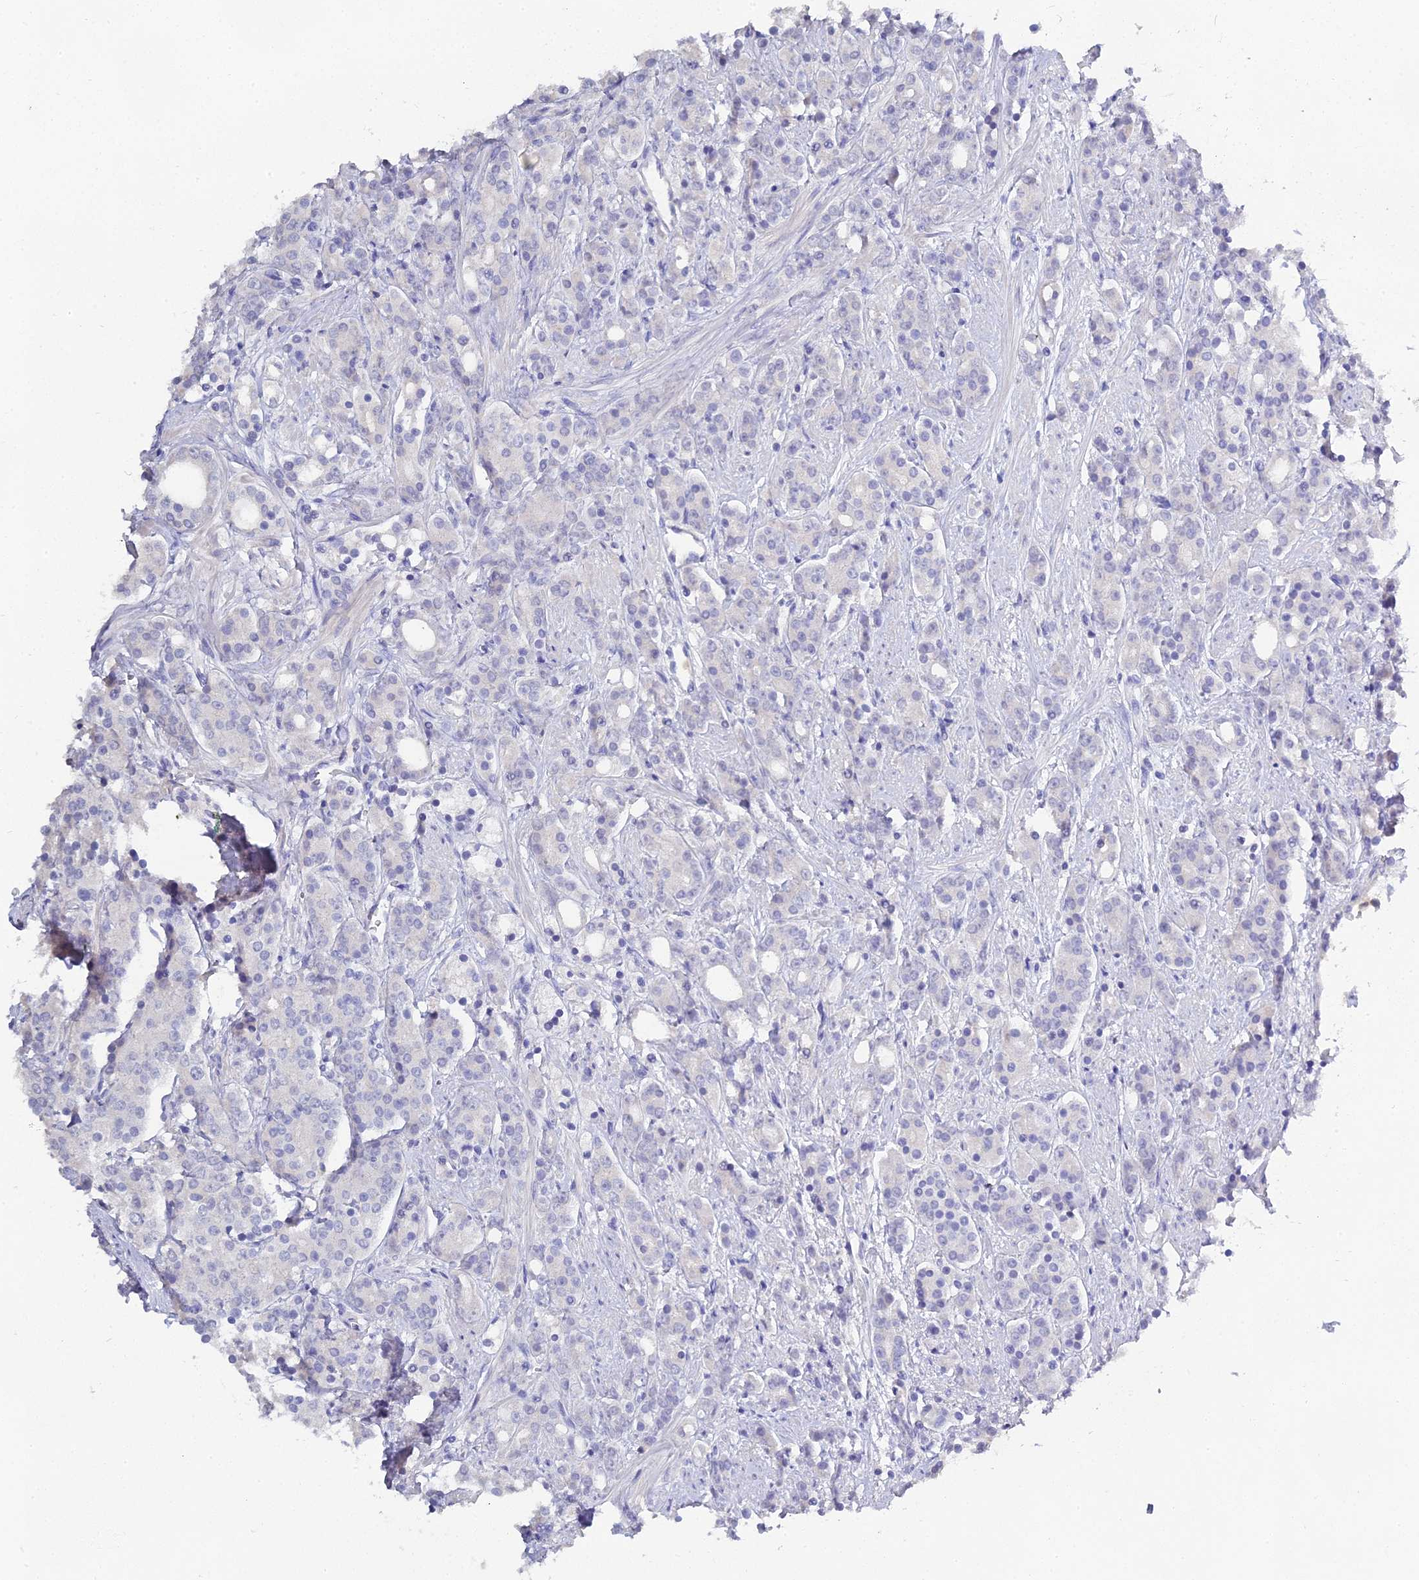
{"staining": {"intensity": "negative", "quantity": "none", "location": "none"}, "tissue": "prostate cancer", "cell_type": "Tumor cells", "image_type": "cancer", "snomed": [{"axis": "morphology", "description": "Adenocarcinoma, High grade"}, {"axis": "topography", "description": "Prostate"}], "caption": "The IHC image has no significant staining in tumor cells of prostate cancer (adenocarcinoma (high-grade)) tissue.", "gene": "S100A7", "patient": {"sex": "male", "age": 62}}